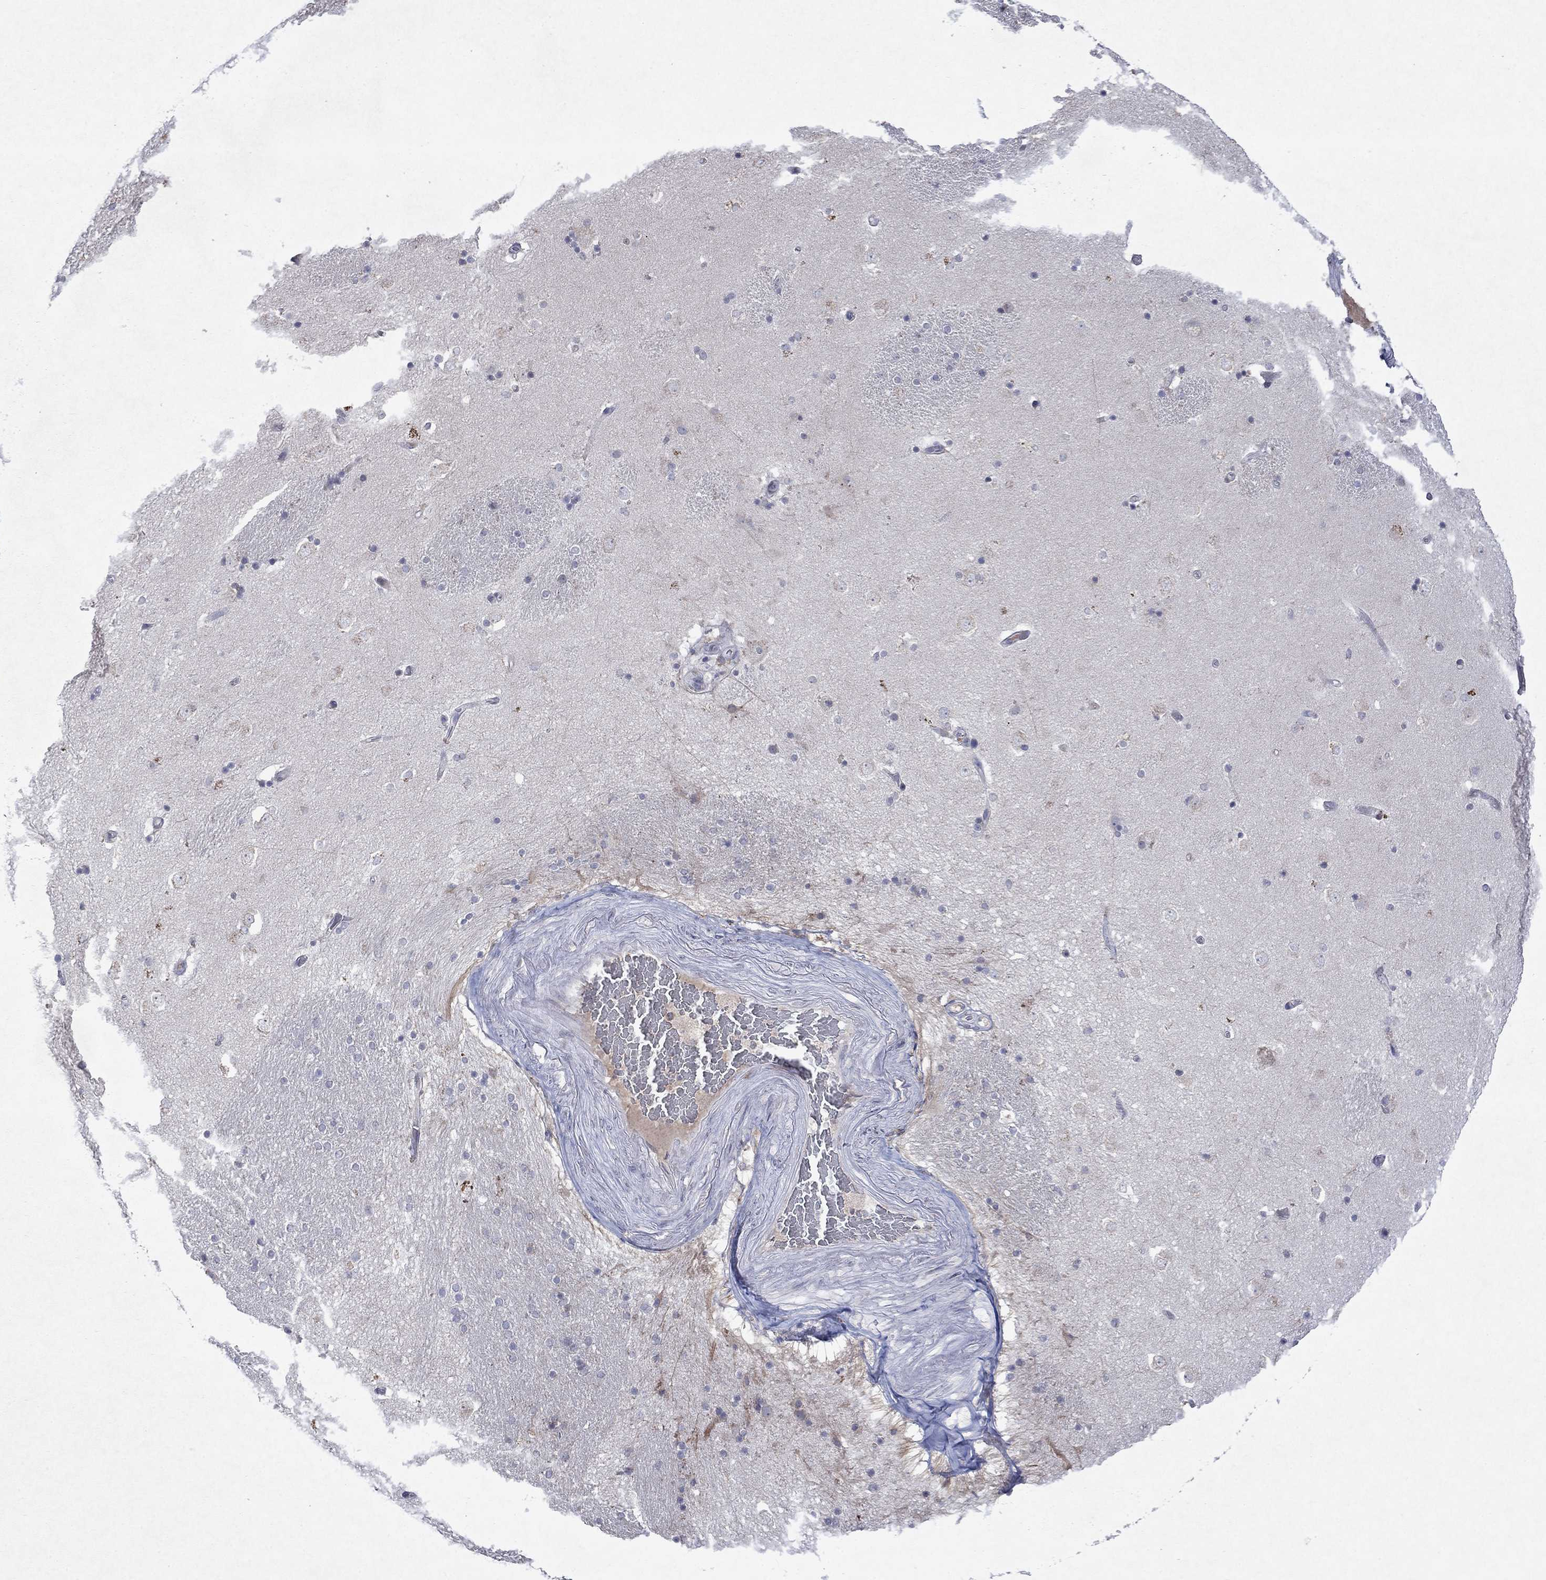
{"staining": {"intensity": "negative", "quantity": "none", "location": "none"}, "tissue": "caudate", "cell_type": "Glial cells", "image_type": "normal", "snomed": [{"axis": "morphology", "description": "Normal tissue, NOS"}, {"axis": "topography", "description": "Lateral ventricle wall"}], "caption": "IHC of normal human caudate displays no positivity in glial cells. (DAB immunohistochemistry (IHC), high magnification).", "gene": "TMEM97", "patient": {"sex": "male", "age": 51}}